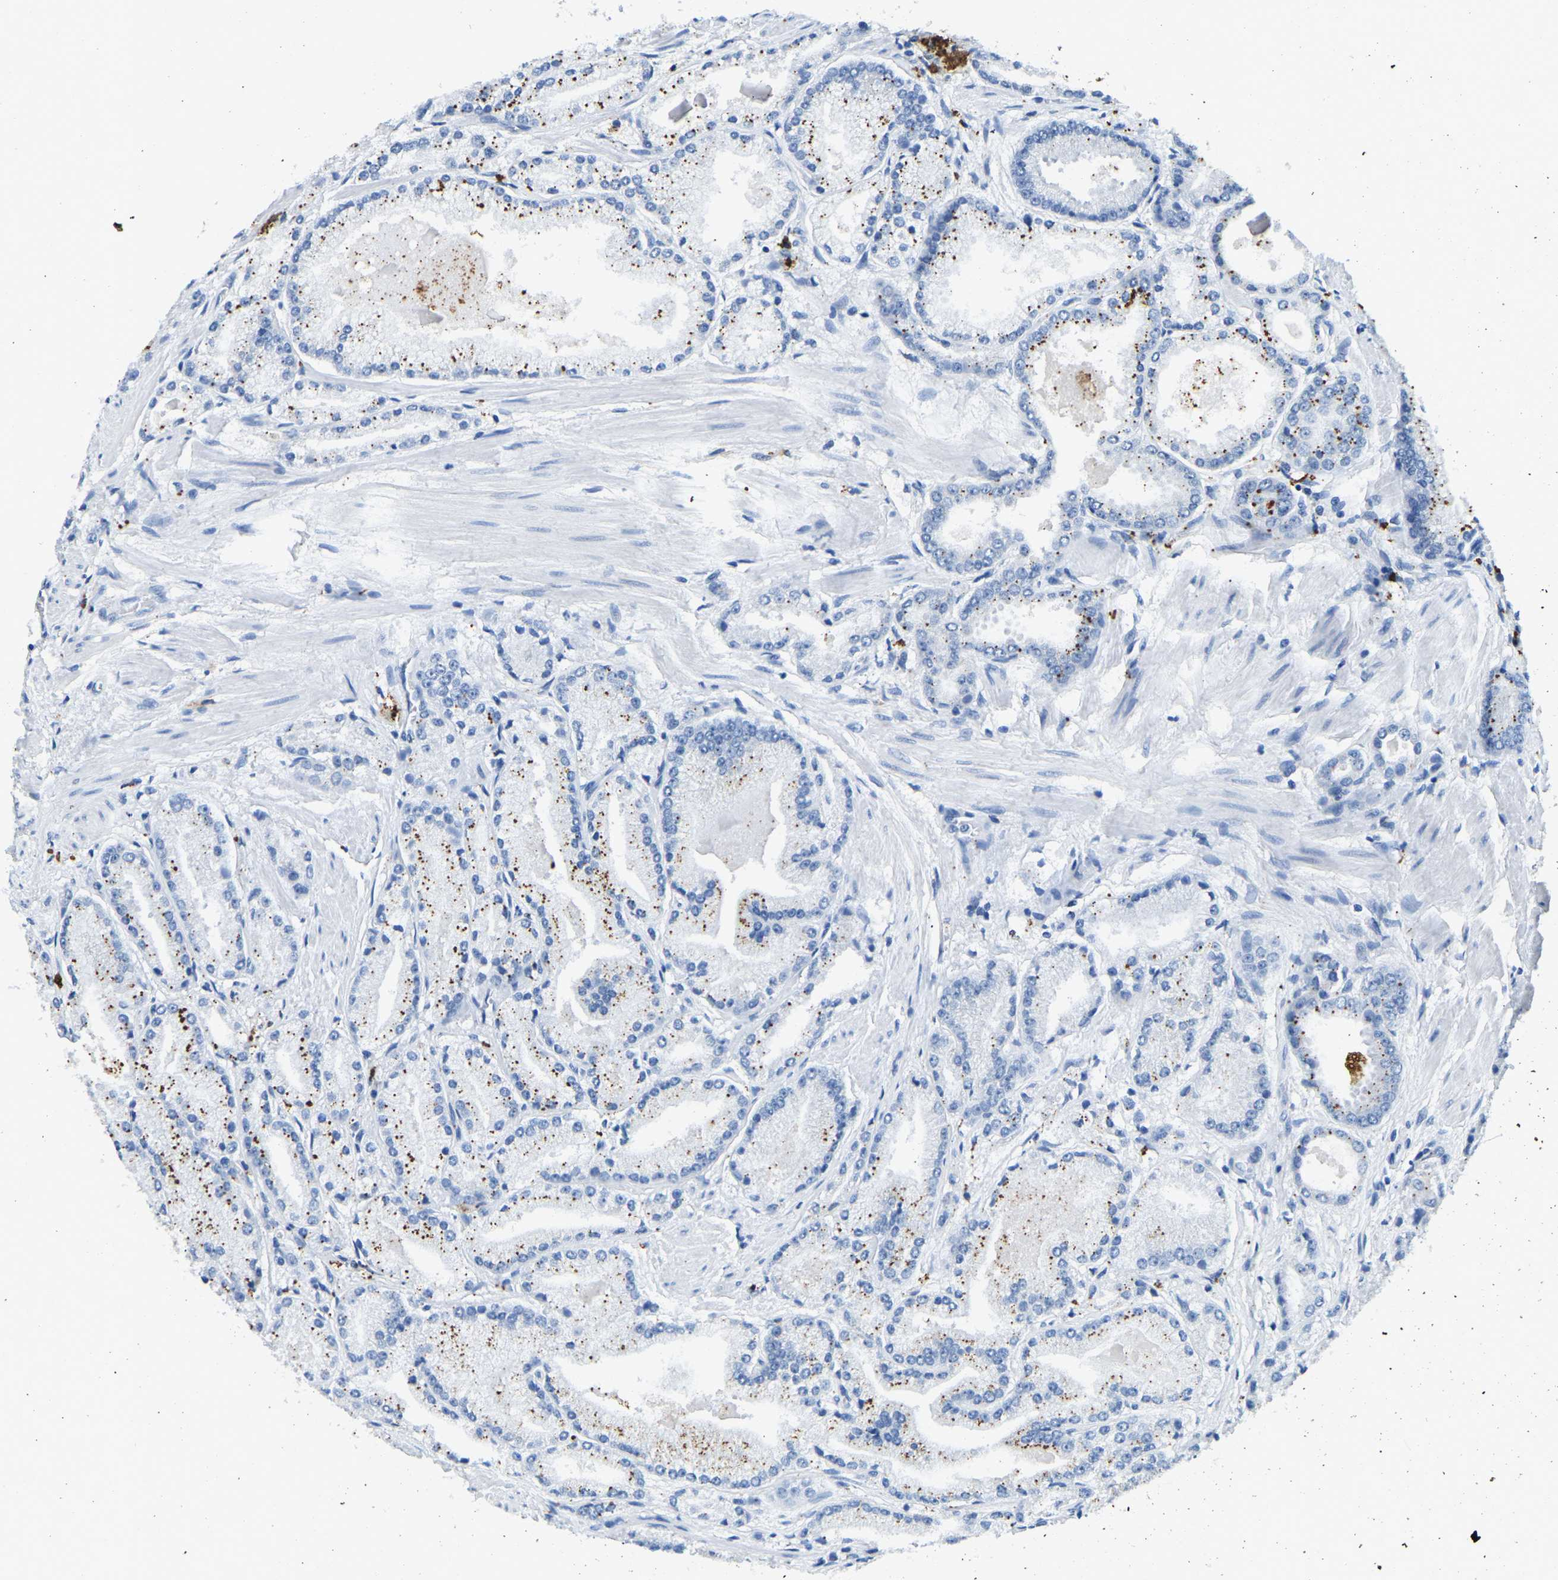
{"staining": {"intensity": "moderate", "quantity": "25%-75%", "location": "cytoplasmic/membranous"}, "tissue": "prostate cancer", "cell_type": "Tumor cells", "image_type": "cancer", "snomed": [{"axis": "morphology", "description": "Adenocarcinoma, High grade"}, {"axis": "topography", "description": "Prostate"}], "caption": "This image reveals IHC staining of prostate adenocarcinoma (high-grade), with medium moderate cytoplasmic/membranous expression in about 25%-75% of tumor cells.", "gene": "UBN2", "patient": {"sex": "male", "age": 50}}